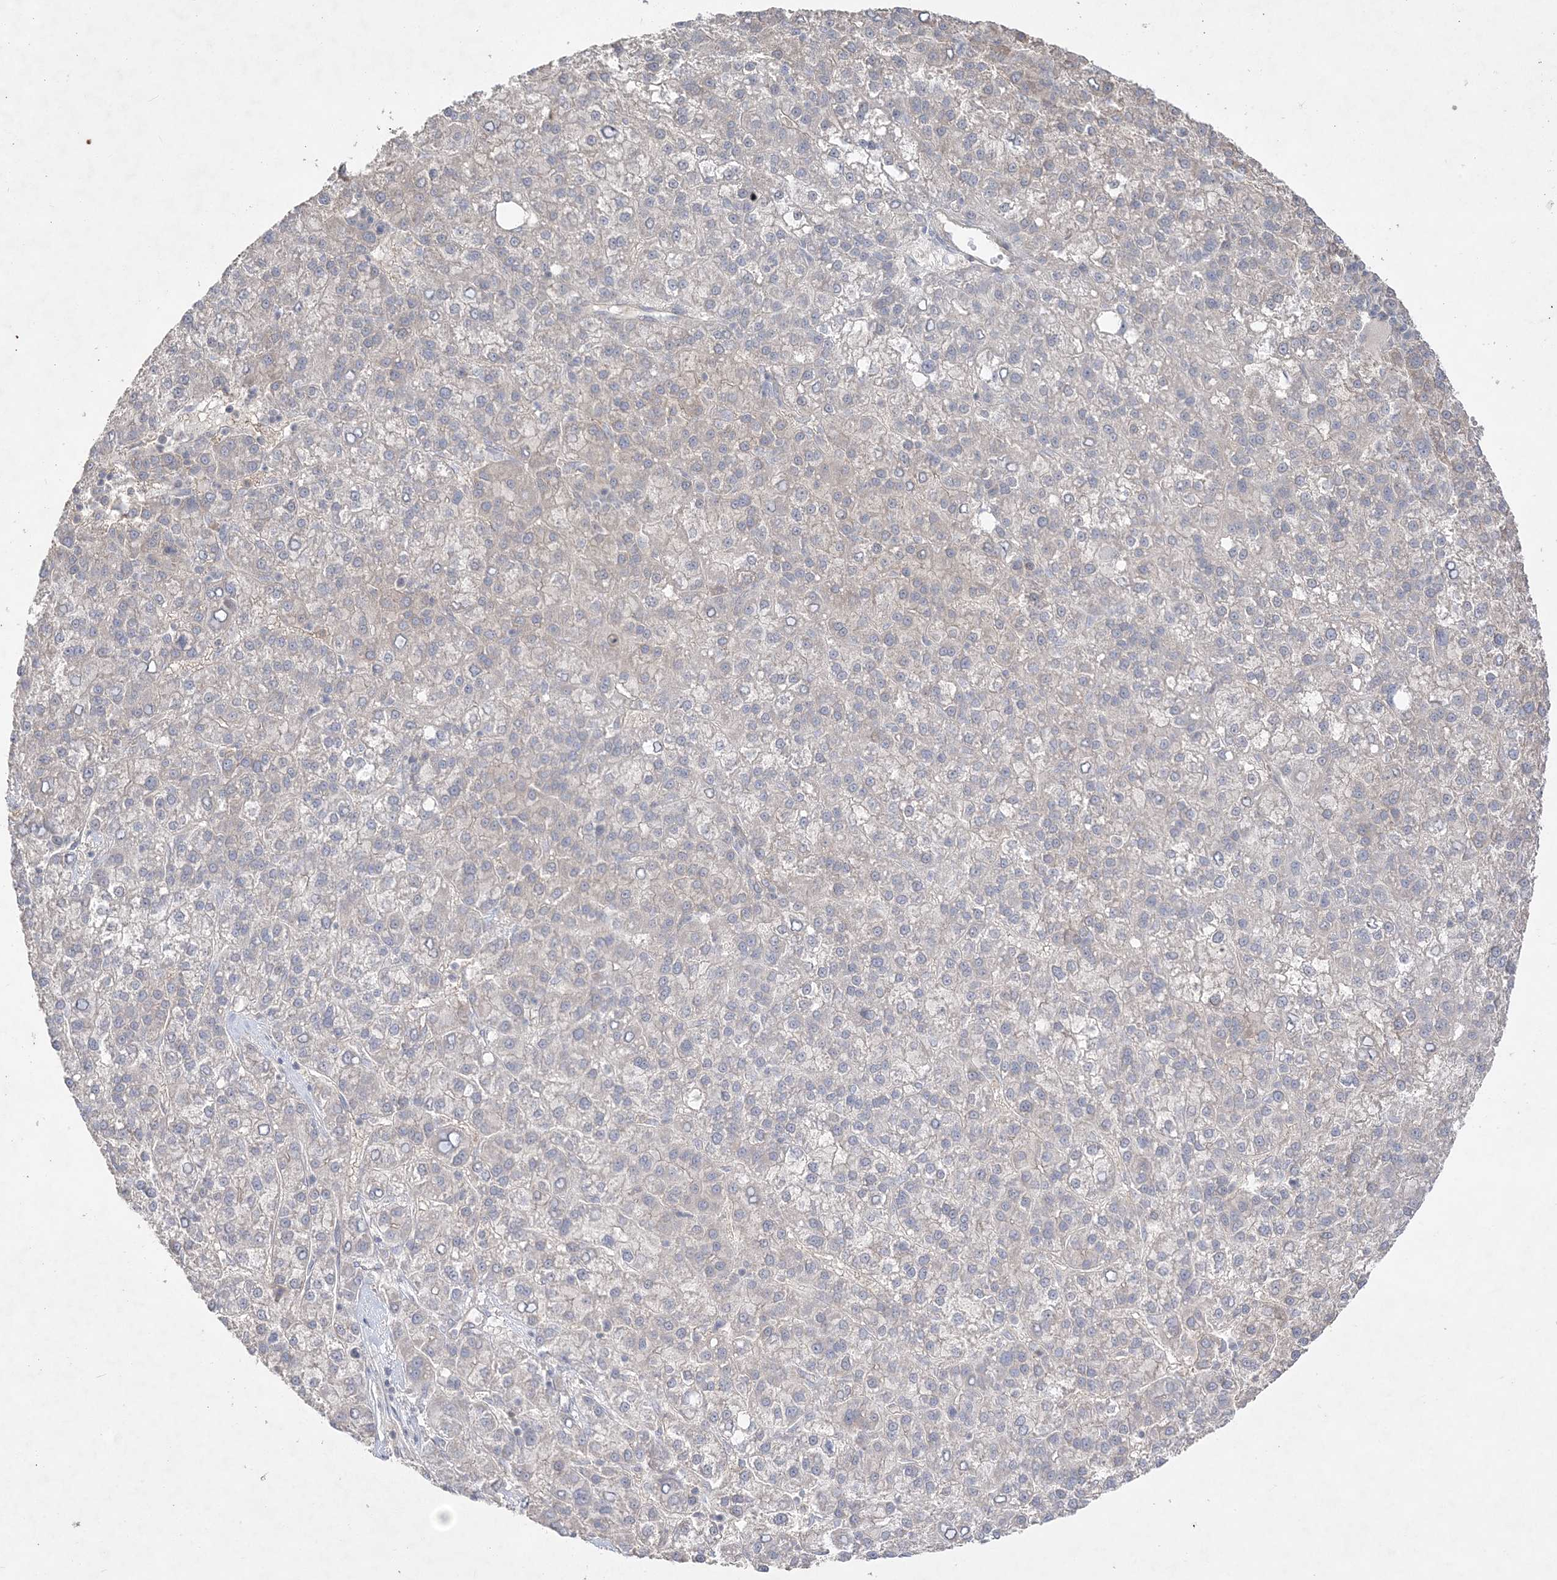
{"staining": {"intensity": "negative", "quantity": "none", "location": "none"}, "tissue": "liver cancer", "cell_type": "Tumor cells", "image_type": "cancer", "snomed": [{"axis": "morphology", "description": "Carcinoma, Hepatocellular, NOS"}, {"axis": "topography", "description": "Liver"}], "caption": "Immunohistochemistry (IHC) micrograph of neoplastic tissue: hepatocellular carcinoma (liver) stained with DAB (3,3'-diaminobenzidine) exhibits no significant protein staining in tumor cells.", "gene": "SH3BP4", "patient": {"sex": "female", "age": 58}}